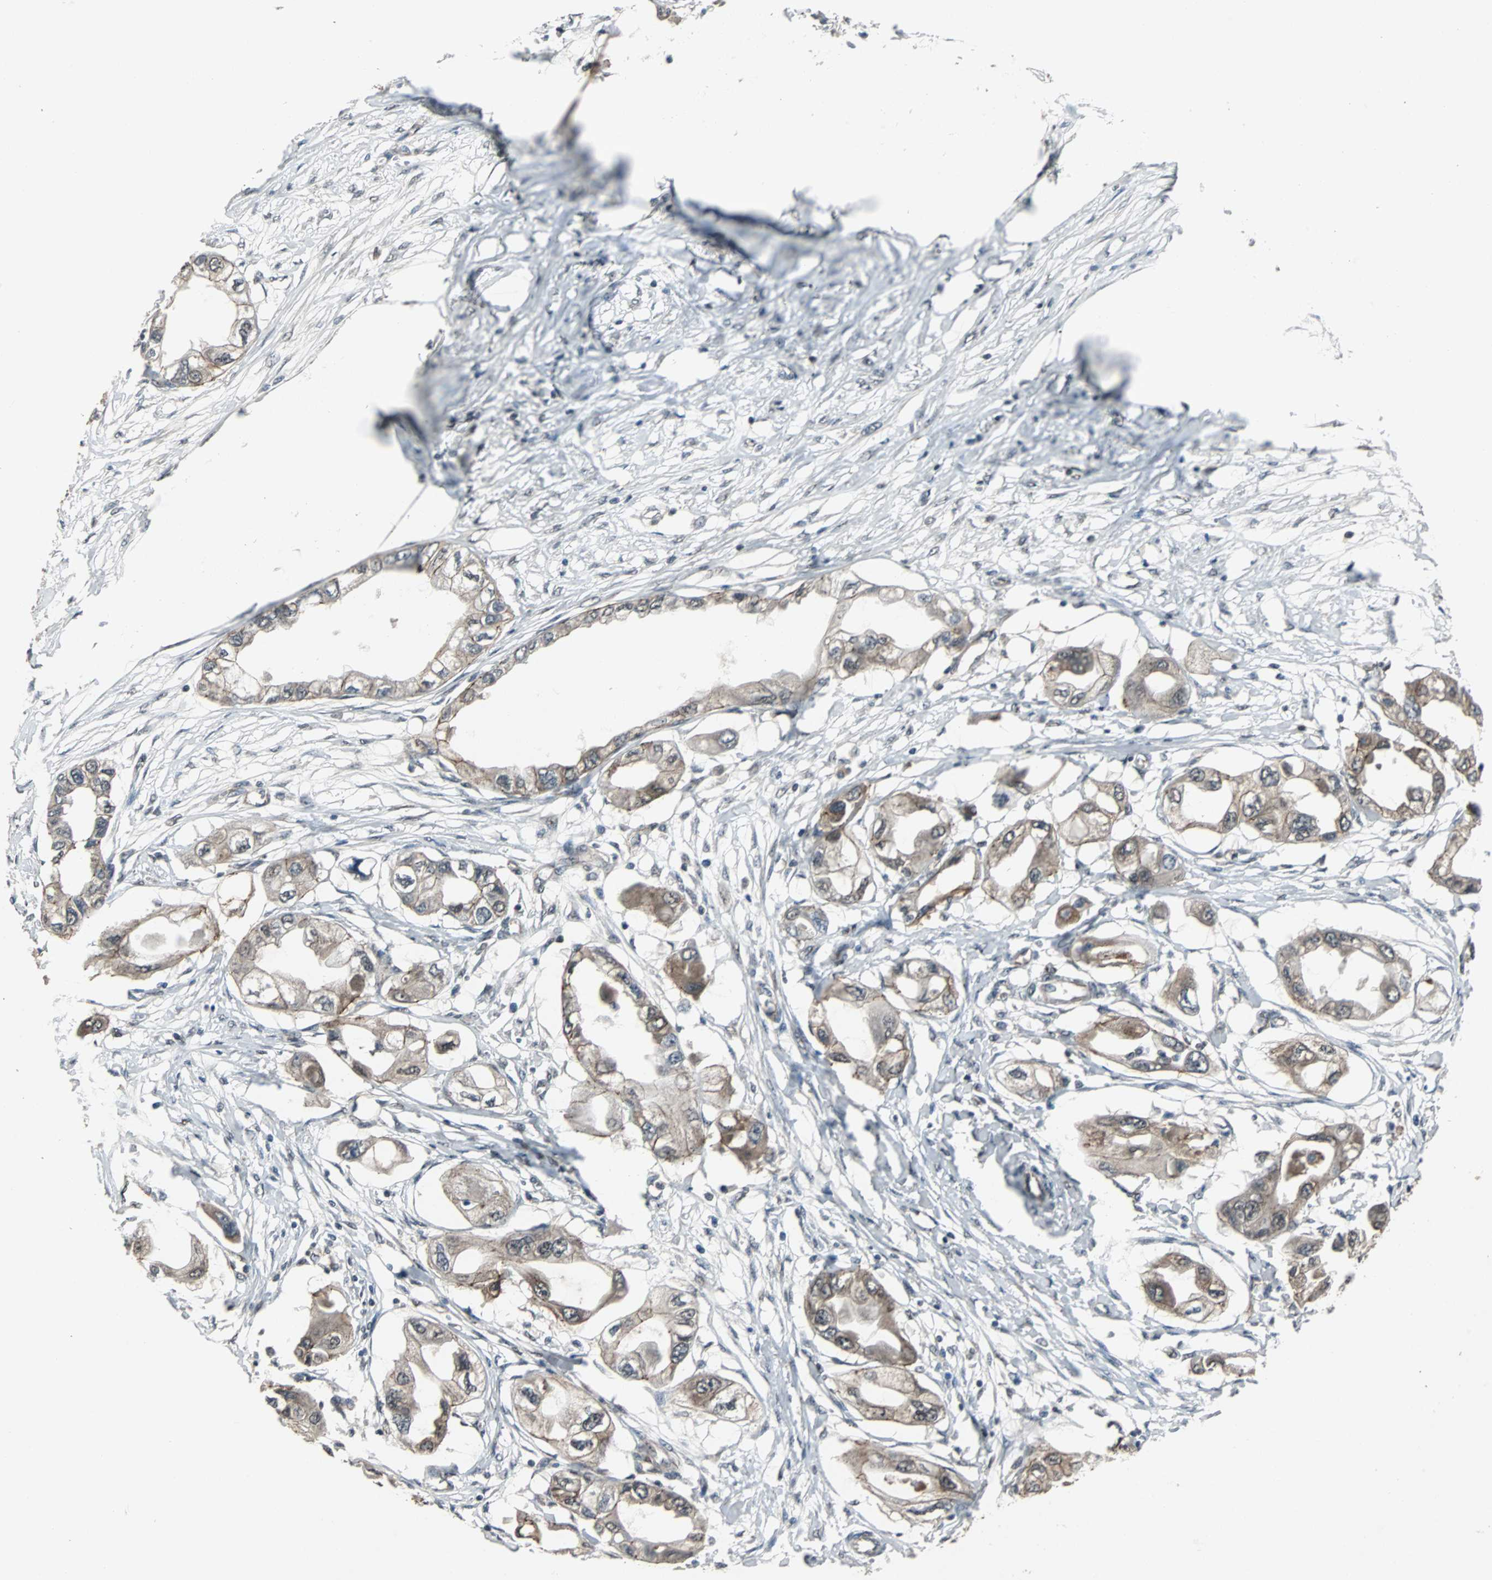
{"staining": {"intensity": "weak", "quantity": ">75%", "location": "cytoplasmic/membranous"}, "tissue": "endometrial cancer", "cell_type": "Tumor cells", "image_type": "cancer", "snomed": [{"axis": "morphology", "description": "Adenocarcinoma, NOS"}, {"axis": "topography", "description": "Endometrium"}], "caption": "Weak cytoplasmic/membranous positivity is present in about >75% of tumor cells in adenocarcinoma (endometrial).", "gene": "LSR", "patient": {"sex": "female", "age": 67}}